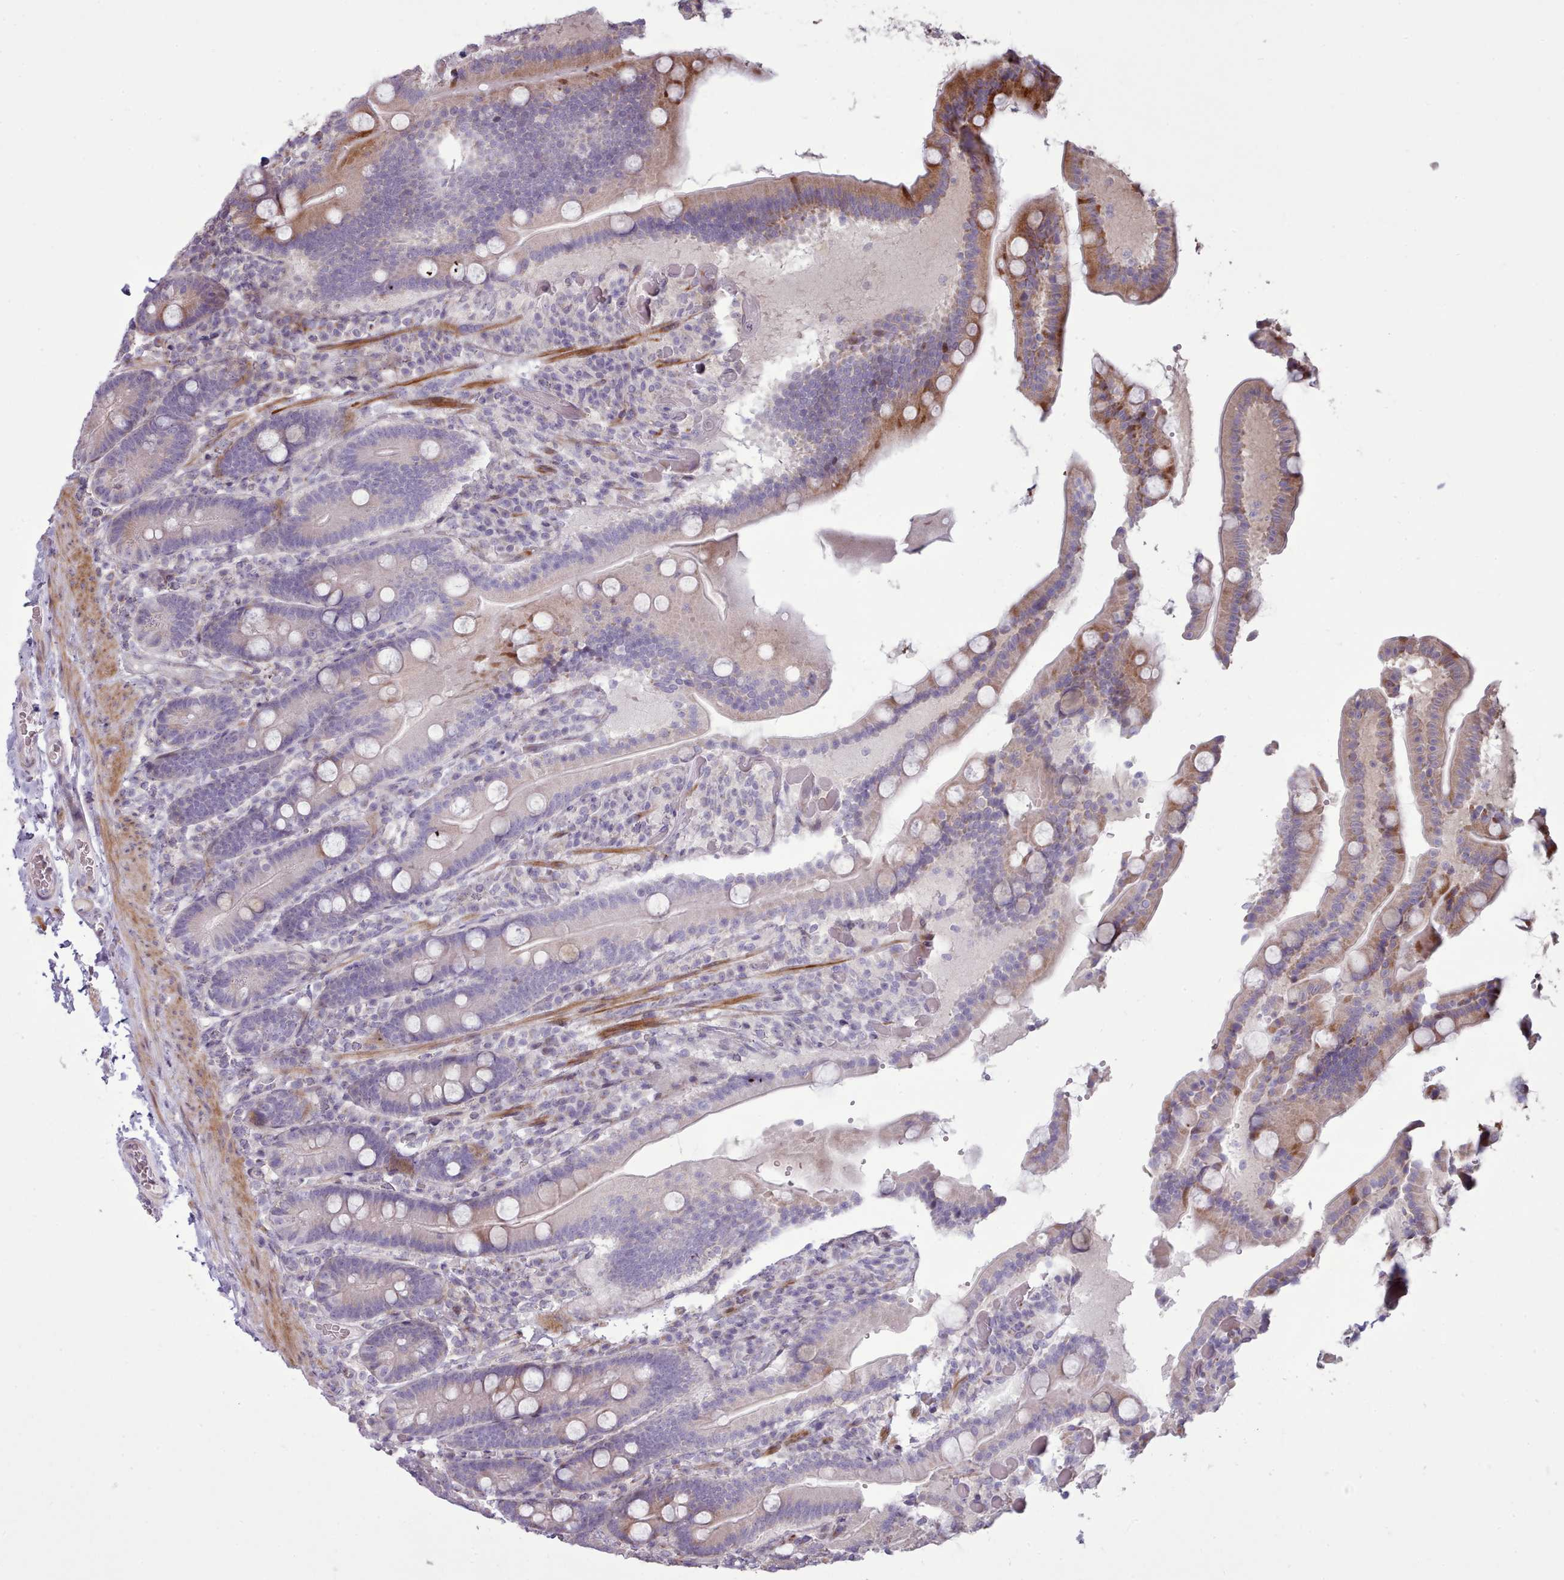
{"staining": {"intensity": "moderate", "quantity": "<25%", "location": "cytoplasmic/membranous"}, "tissue": "duodenum", "cell_type": "Glandular cells", "image_type": "normal", "snomed": [{"axis": "morphology", "description": "Normal tissue, NOS"}, {"axis": "topography", "description": "Duodenum"}], "caption": "Immunohistochemical staining of unremarkable human duodenum shows low levels of moderate cytoplasmic/membranous positivity in approximately <25% of glandular cells.", "gene": "PPP3R1", "patient": {"sex": "female", "age": 62}}